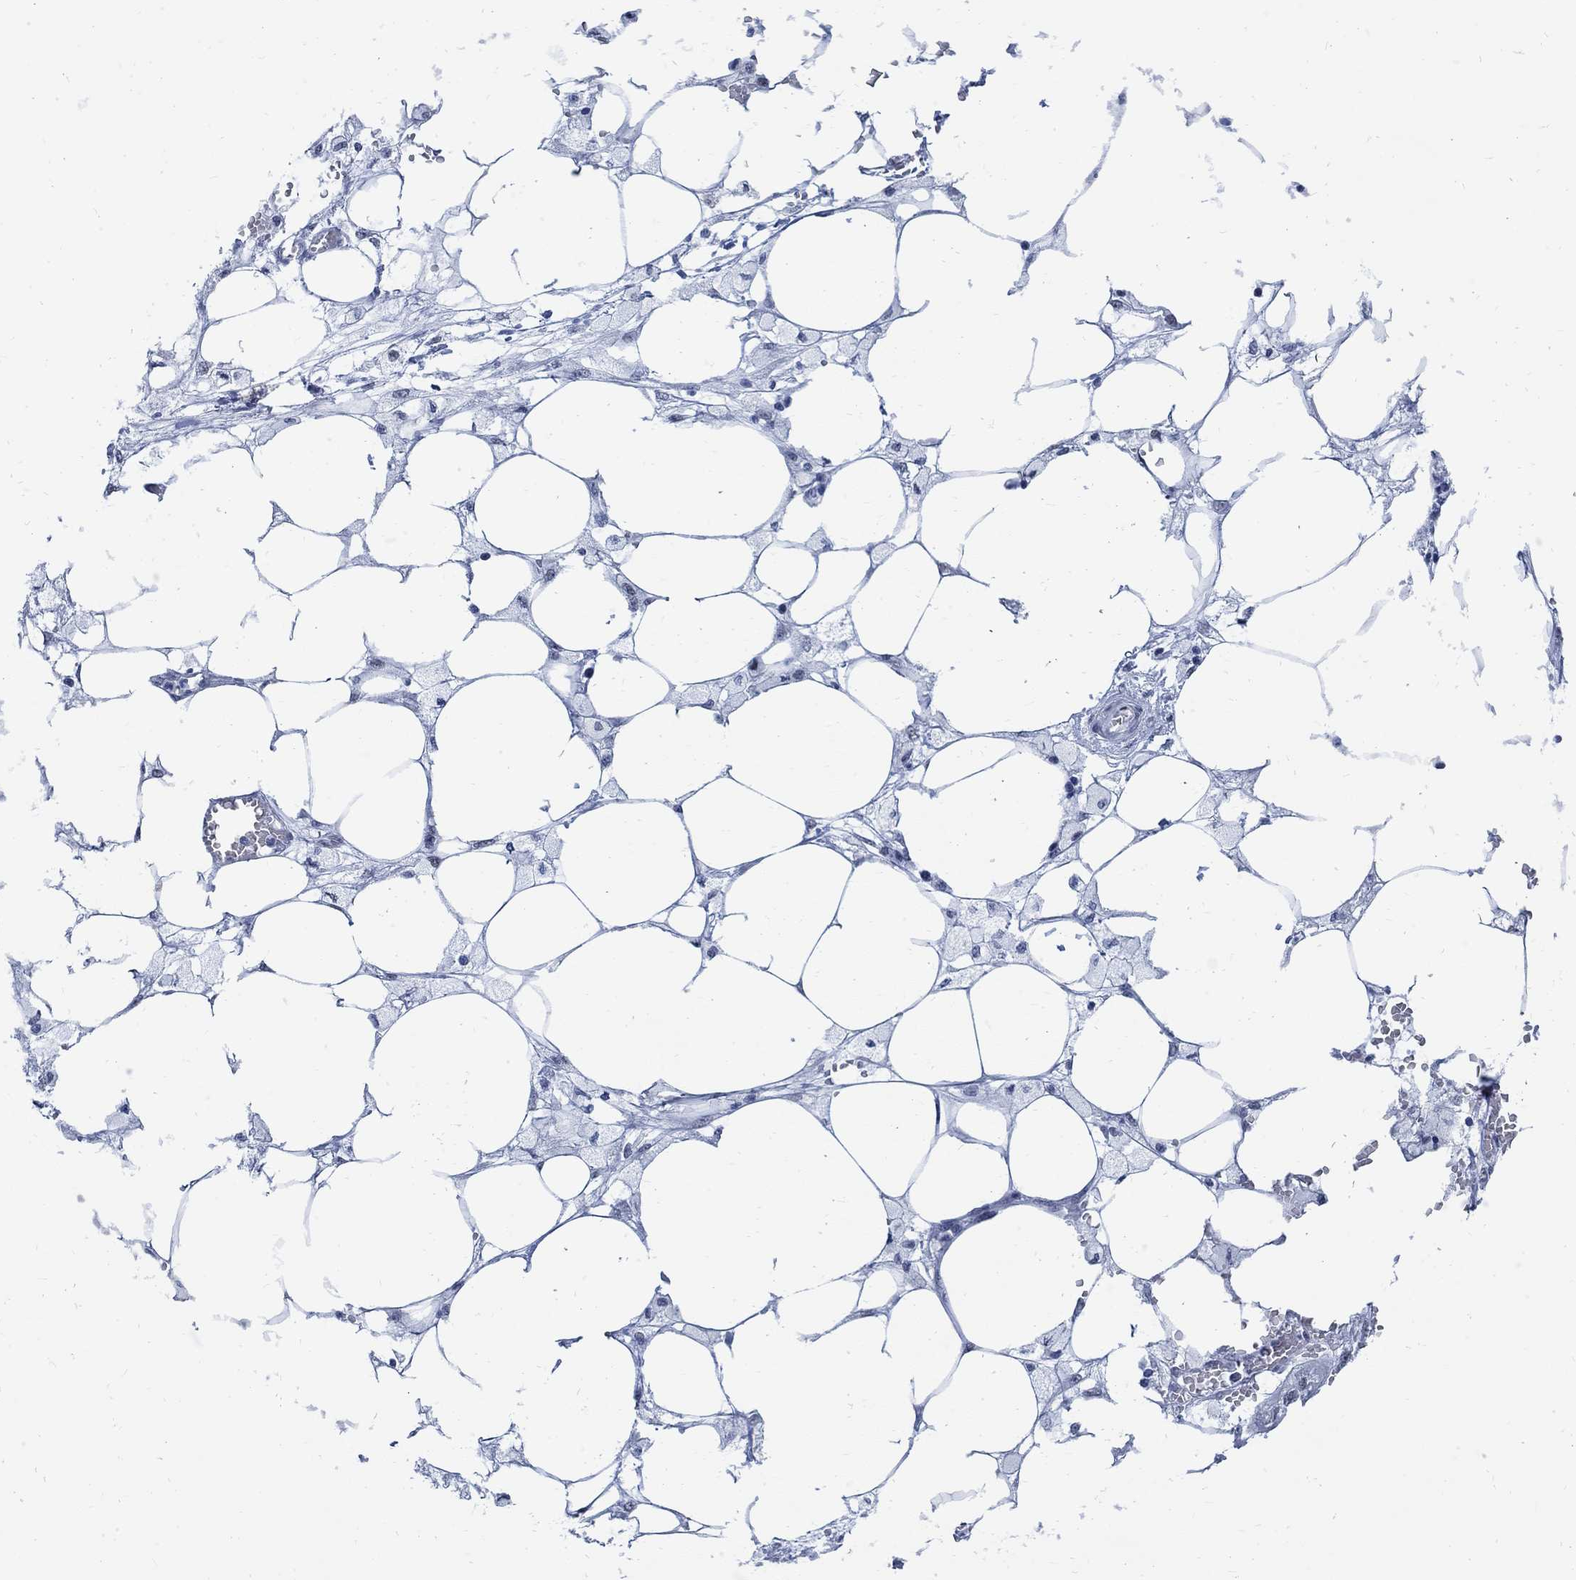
{"staining": {"intensity": "weak", "quantity": "<25%", "location": "nuclear"}, "tissue": "endometrial cancer", "cell_type": "Tumor cells", "image_type": "cancer", "snomed": [{"axis": "morphology", "description": "Adenocarcinoma, NOS"}, {"axis": "morphology", "description": "Adenocarcinoma, metastatic, NOS"}, {"axis": "topography", "description": "Adipose tissue"}, {"axis": "topography", "description": "Endometrium"}], "caption": "The immunohistochemistry (IHC) histopathology image has no significant positivity in tumor cells of metastatic adenocarcinoma (endometrial) tissue.", "gene": "DLK1", "patient": {"sex": "female", "age": 67}}